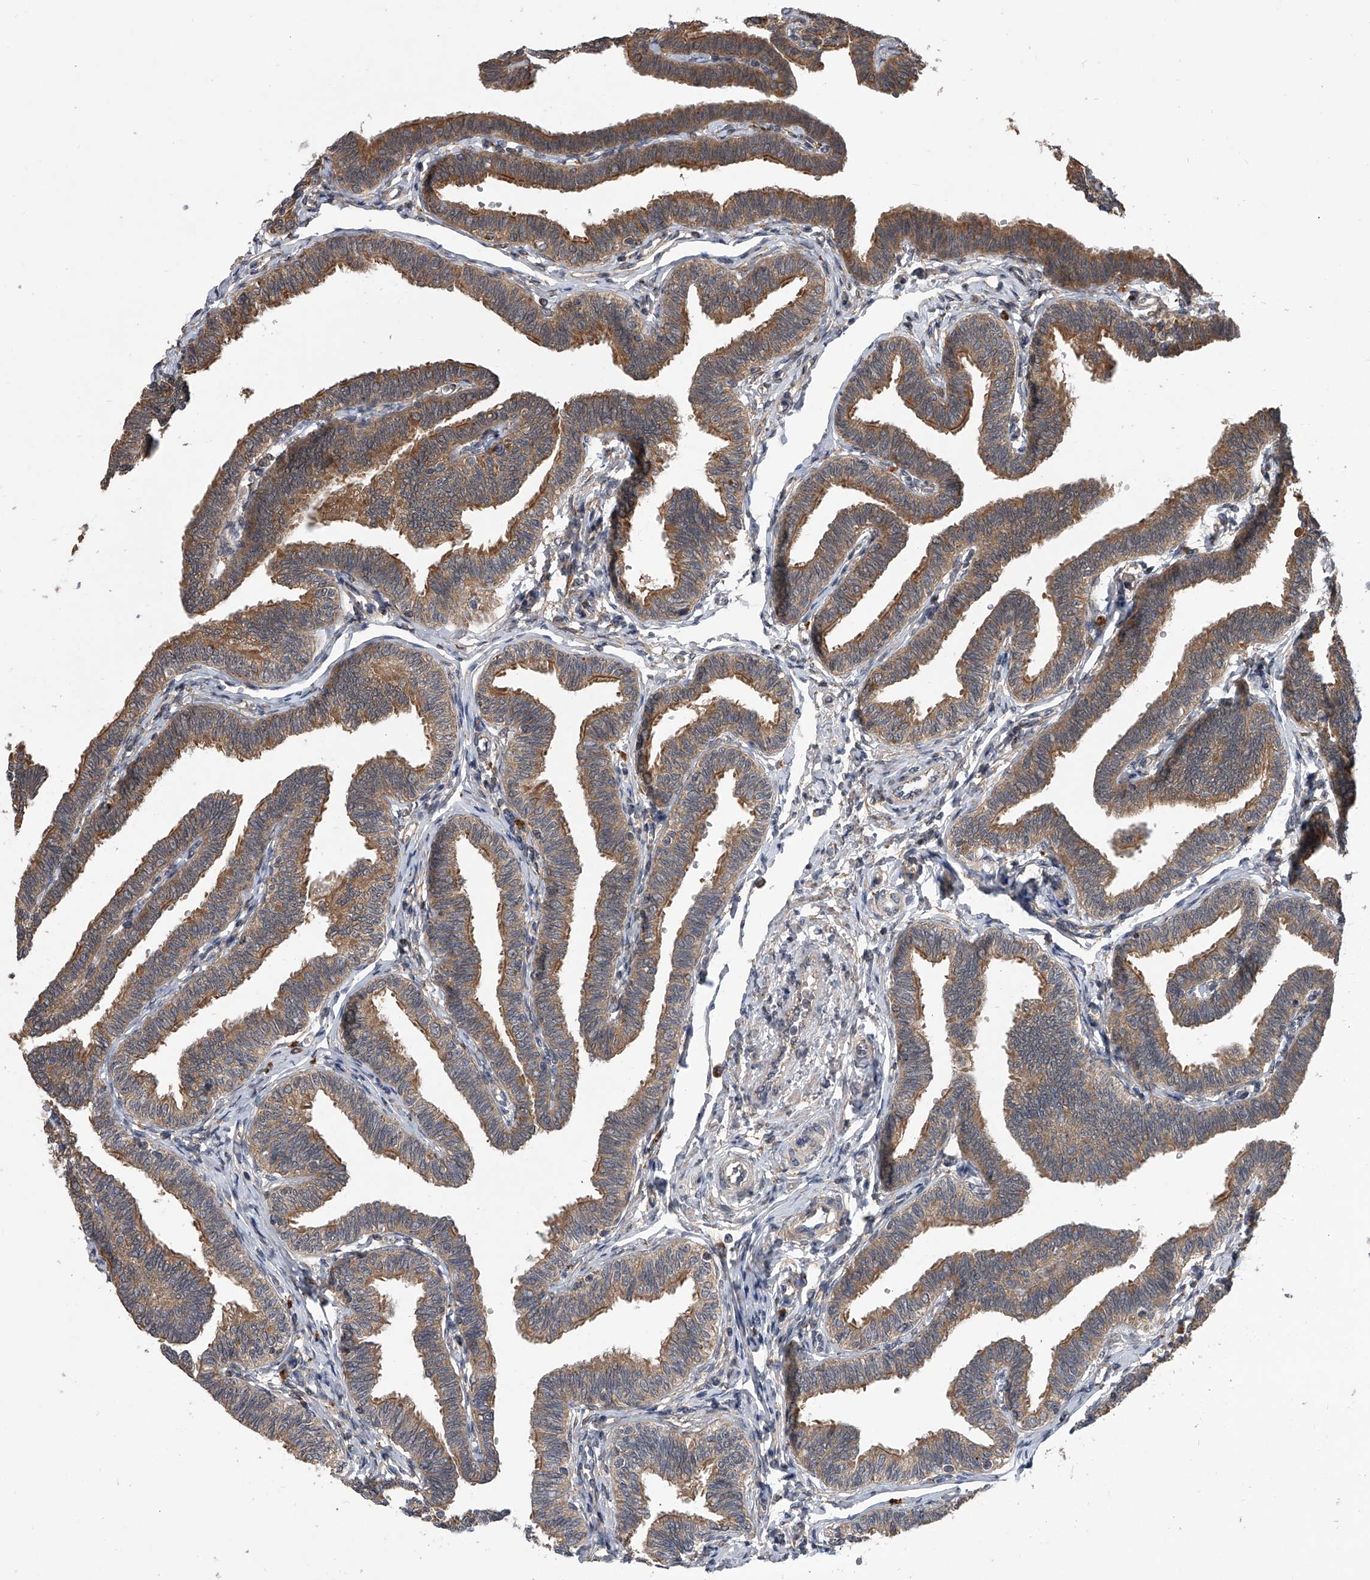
{"staining": {"intensity": "moderate", "quantity": ">75%", "location": "cytoplasmic/membranous"}, "tissue": "fallopian tube", "cell_type": "Glandular cells", "image_type": "normal", "snomed": [{"axis": "morphology", "description": "Normal tissue, NOS"}, {"axis": "topography", "description": "Fallopian tube"}, {"axis": "topography", "description": "Ovary"}], "caption": "Moderate cytoplasmic/membranous expression is present in approximately >75% of glandular cells in normal fallopian tube. Using DAB (brown) and hematoxylin (blue) stains, captured at high magnification using brightfield microscopy.", "gene": "GEMIN8", "patient": {"sex": "female", "age": 23}}